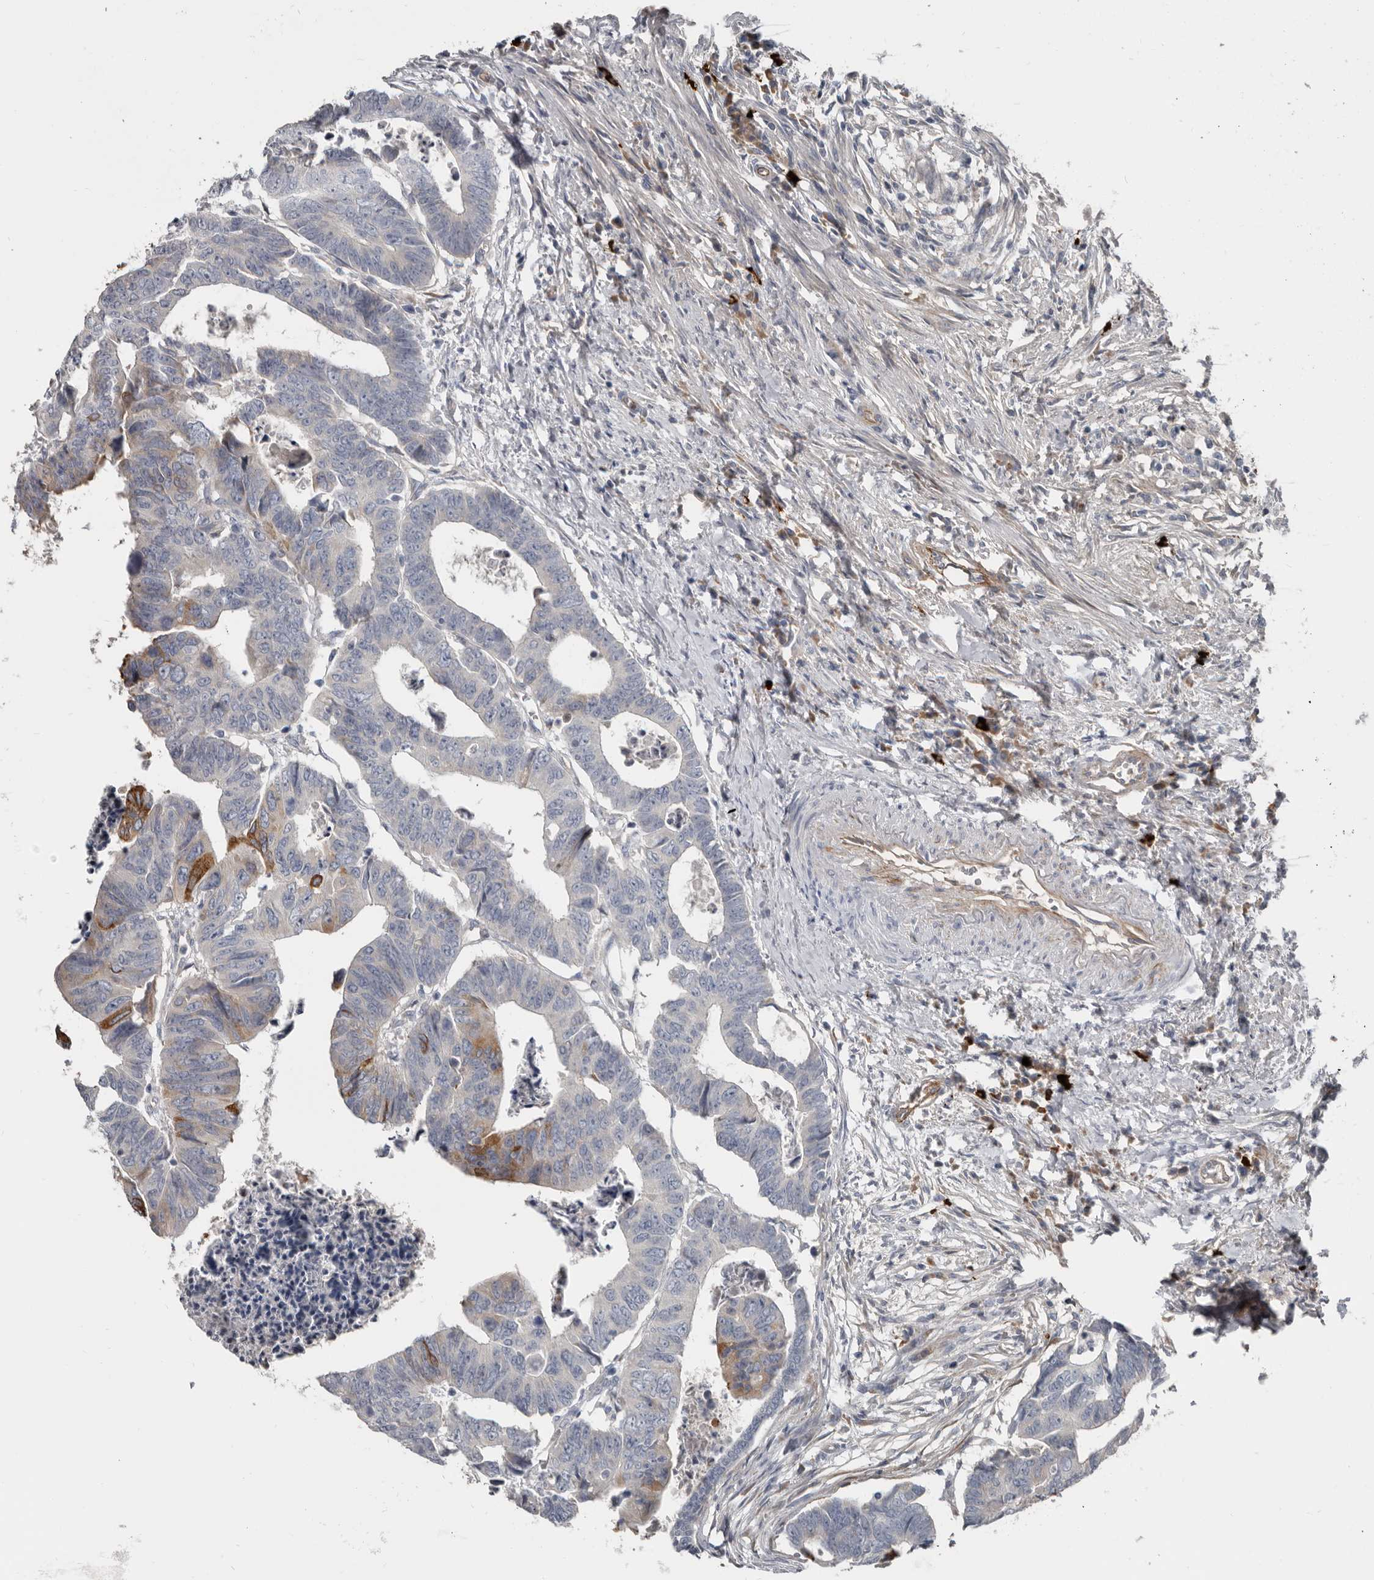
{"staining": {"intensity": "moderate", "quantity": "<25%", "location": "cytoplasmic/membranous"}, "tissue": "colorectal cancer", "cell_type": "Tumor cells", "image_type": "cancer", "snomed": [{"axis": "morphology", "description": "Adenocarcinoma, NOS"}, {"axis": "topography", "description": "Rectum"}], "caption": "Moderate cytoplasmic/membranous staining for a protein is identified in about <25% of tumor cells of colorectal cancer using IHC.", "gene": "ZNF114", "patient": {"sex": "female", "age": 65}}